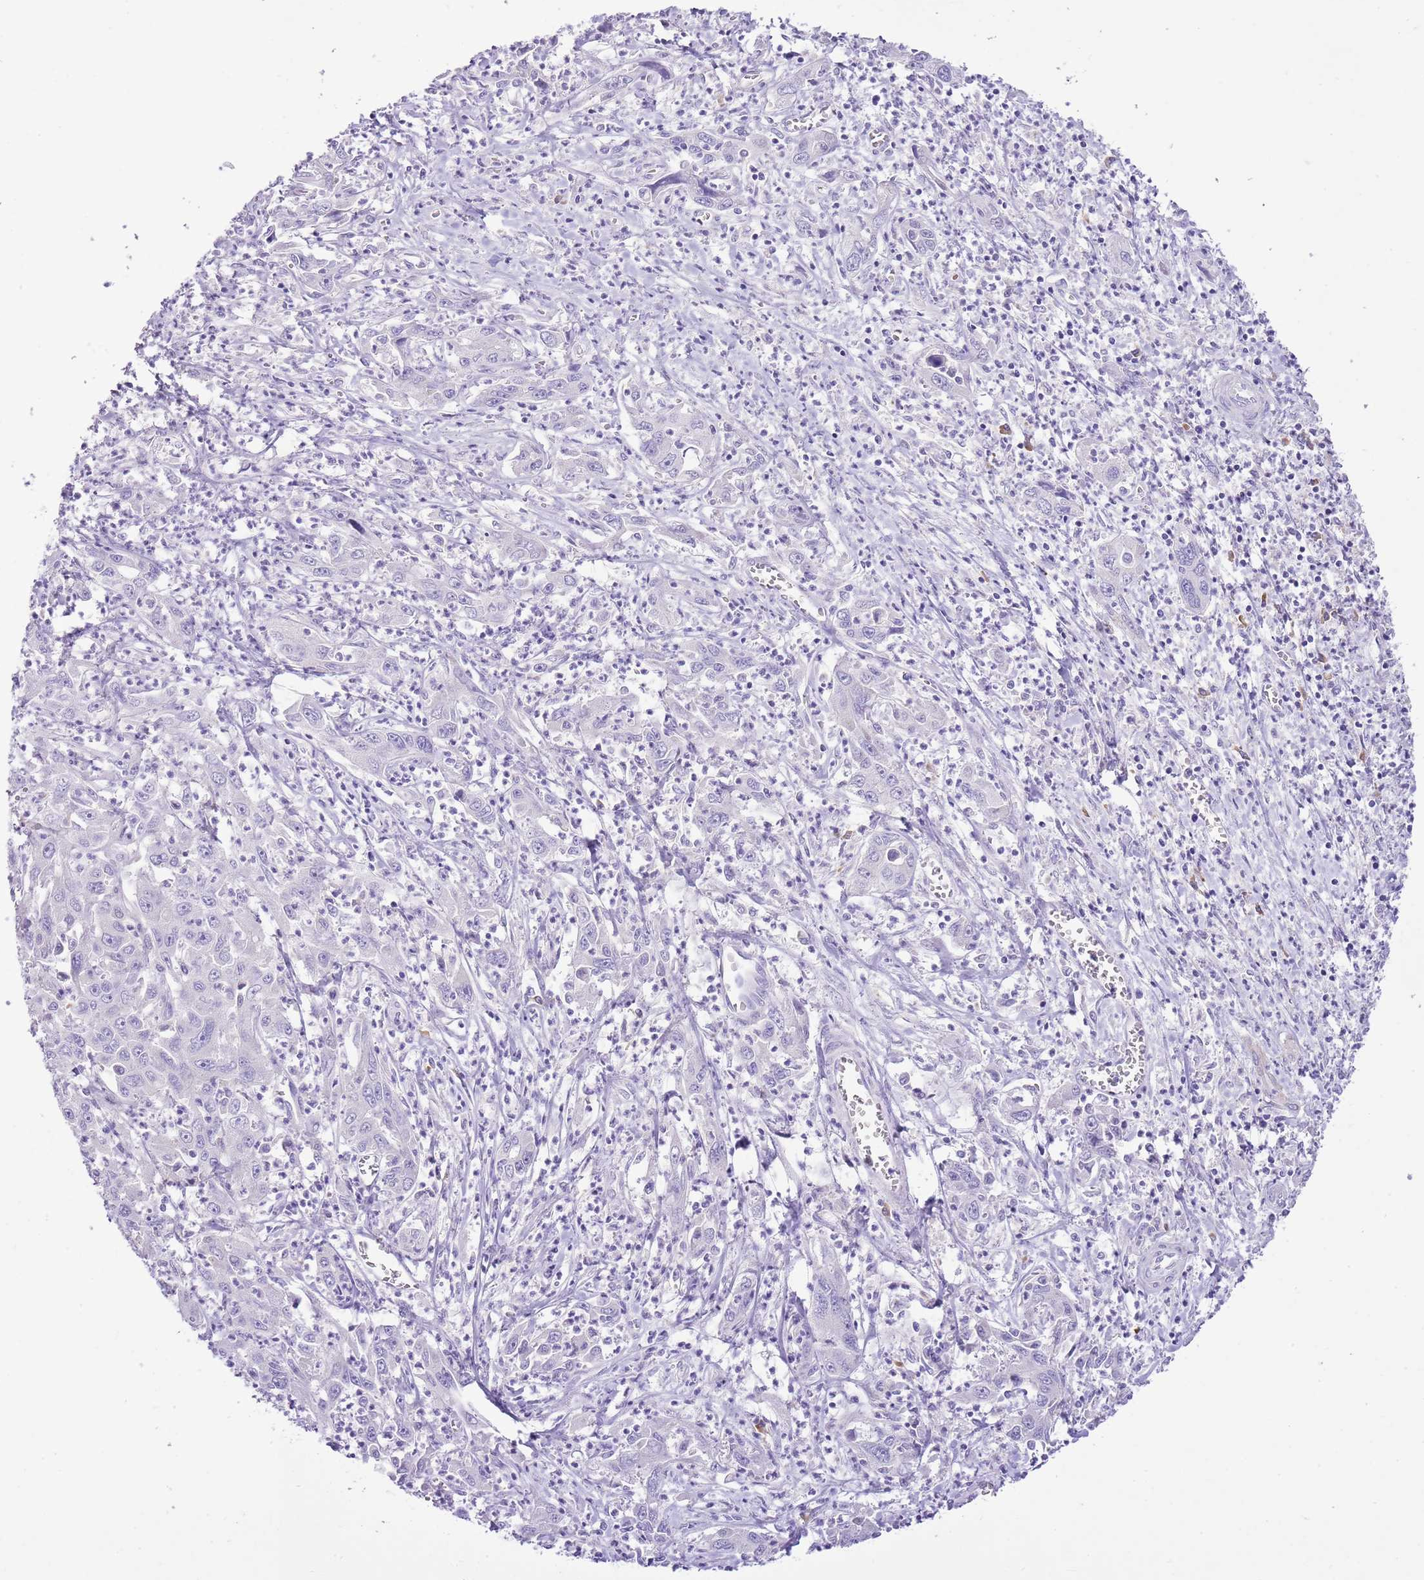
{"staining": {"intensity": "negative", "quantity": "none", "location": "none"}, "tissue": "liver cancer", "cell_type": "Tumor cells", "image_type": "cancer", "snomed": [{"axis": "morphology", "description": "Carcinoma, Hepatocellular, NOS"}, {"axis": "topography", "description": "Liver"}], "caption": "Immunohistochemical staining of human liver cancer (hepatocellular carcinoma) reveals no significant positivity in tumor cells. Brightfield microscopy of immunohistochemistry (IHC) stained with DAB (brown) and hematoxylin (blue), captured at high magnification.", "gene": "AAR2", "patient": {"sex": "male", "age": 63}}